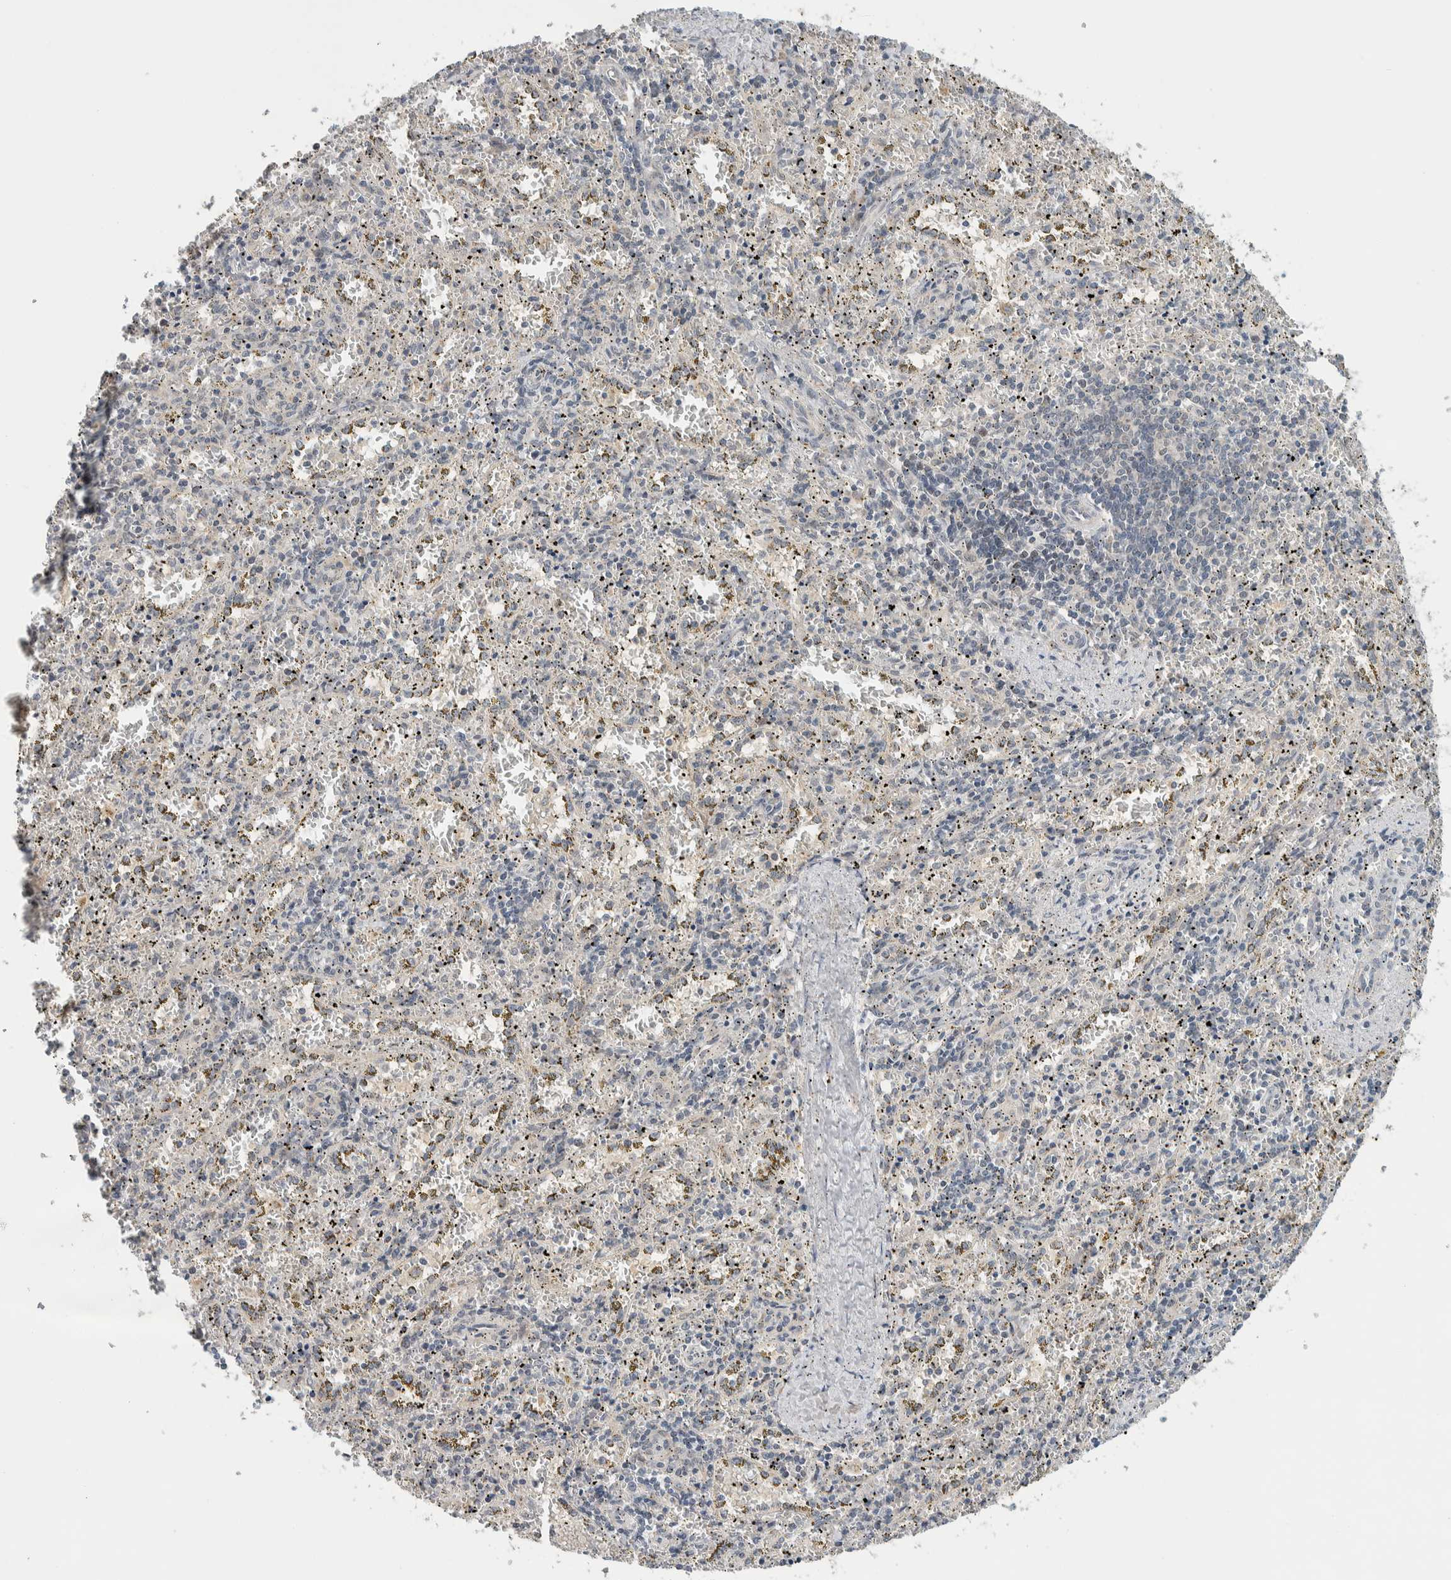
{"staining": {"intensity": "negative", "quantity": "none", "location": "none"}, "tissue": "spleen", "cell_type": "Cells in red pulp", "image_type": "normal", "snomed": [{"axis": "morphology", "description": "Normal tissue, NOS"}, {"axis": "topography", "description": "Spleen"}], "caption": "Benign spleen was stained to show a protein in brown. There is no significant staining in cells in red pulp.", "gene": "SHPK", "patient": {"sex": "male", "age": 11}}